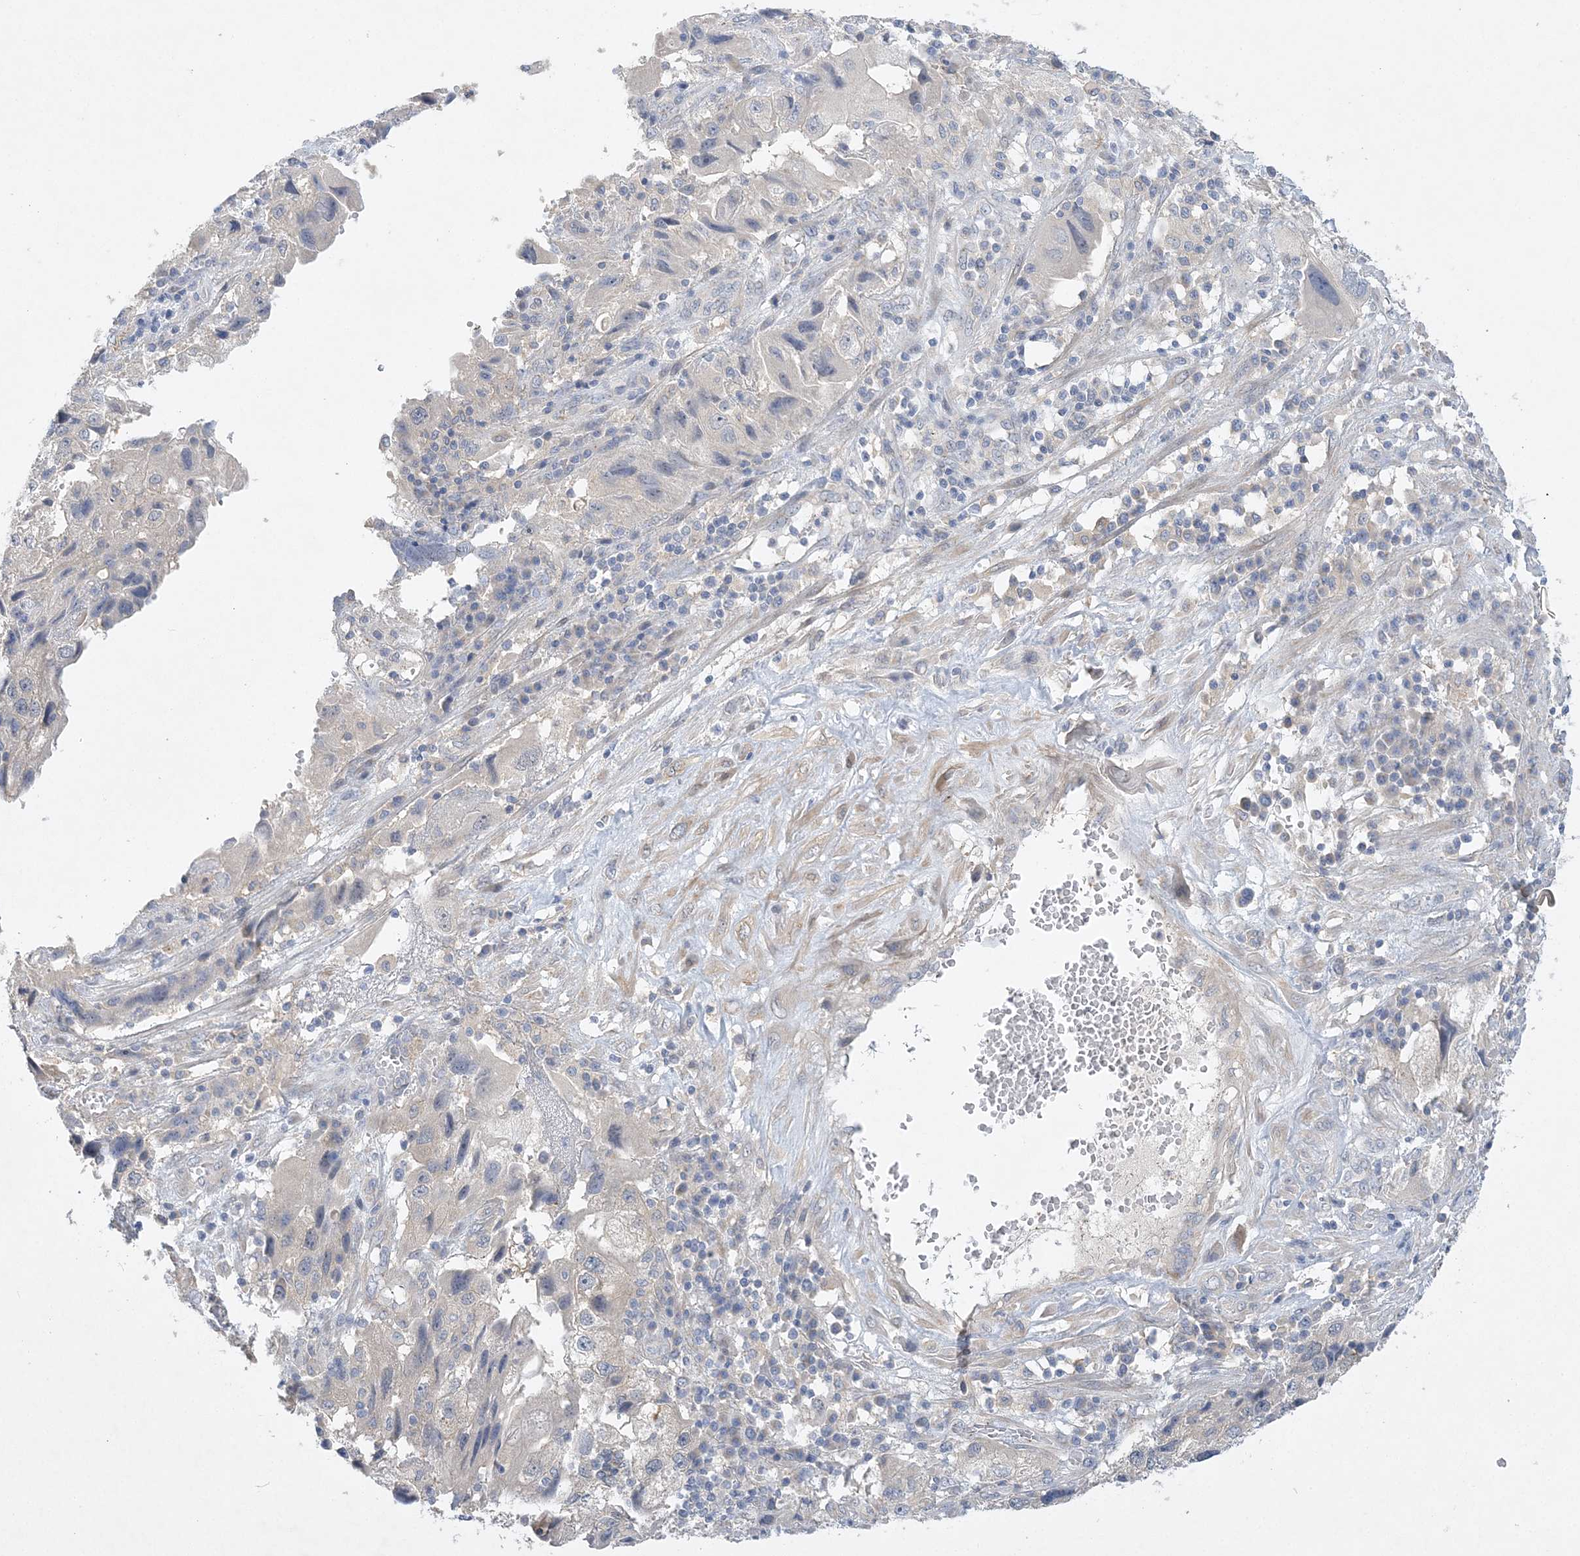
{"staining": {"intensity": "negative", "quantity": "none", "location": "none"}, "tissue": "endometrial cancer", "cell_type": "Tumor cells", "image_type": "cancer", "snomed": [{"axis": "morphology", "description": "Adenocarcinoma, NOS"}, {"axis": "topography", "description": "Endometrium"}], "caption": "This is an immunohistochemistry micrograph of human endometrial cancer. There is no expression in tumor cells.", "gene": "ANKRD35", "patient": {"sex": "female", "age": 49}}